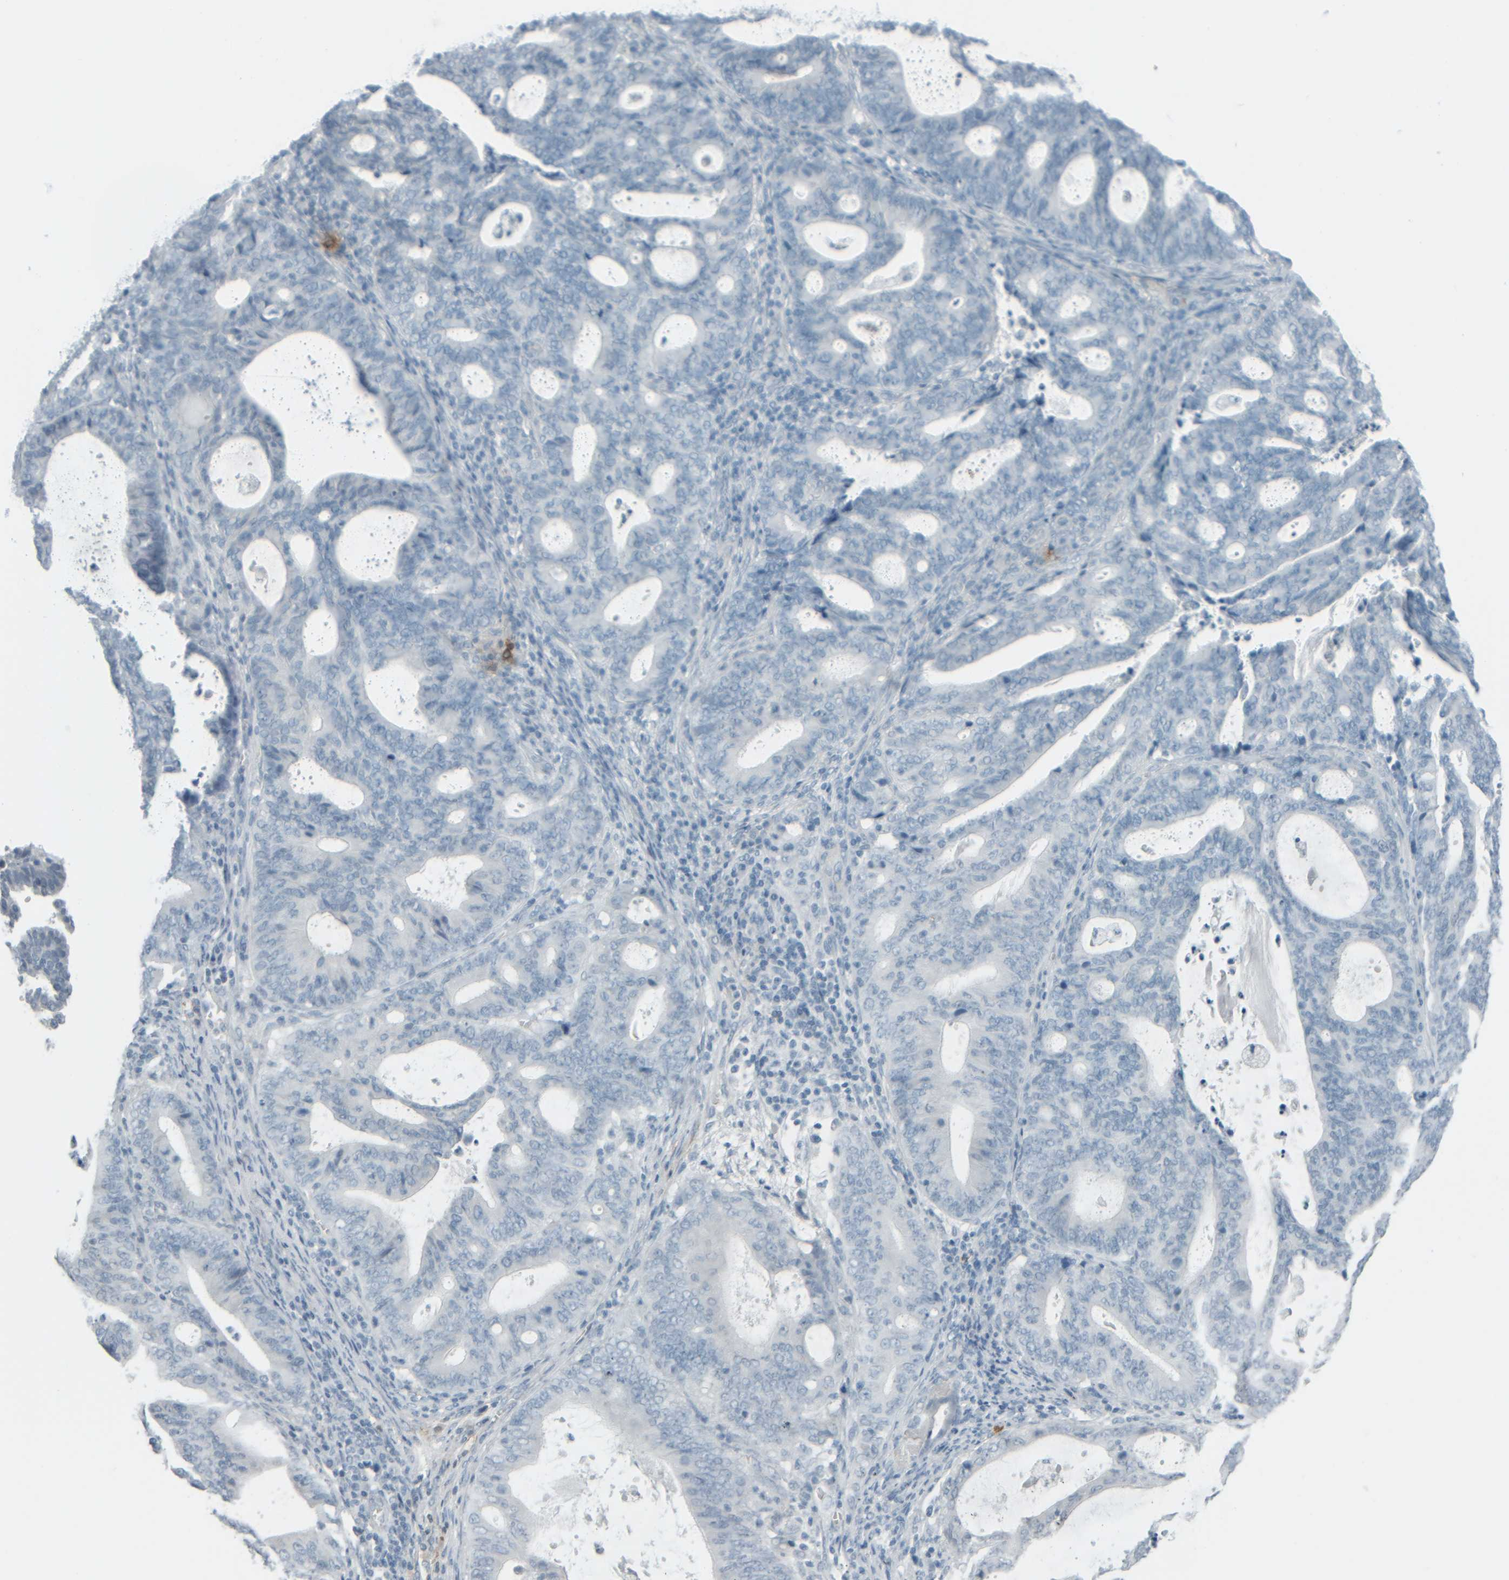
{"staining": {"intensity": "negative", "quantity": "none", "location": "none"}, "tissue": "endometrial cancer", "cell_type": "Tumor cells", "image_type": "cancer", "snomed": [{"axis": "morphology", "description": "Adenocarcinoma, NOS"}, {"axis": "topography", "description": "Uterus"}], "caption": "Endometrial cancer (adenocarcinoma) was stained to show a protein in brown. There is no significant expression in tumor cells. (Brightfield microscopy of DAB immunohistochemistry (IHC) at high magnification).", "gene": "TPSAB1", "patient": {"sex": "female", "age": 83}}